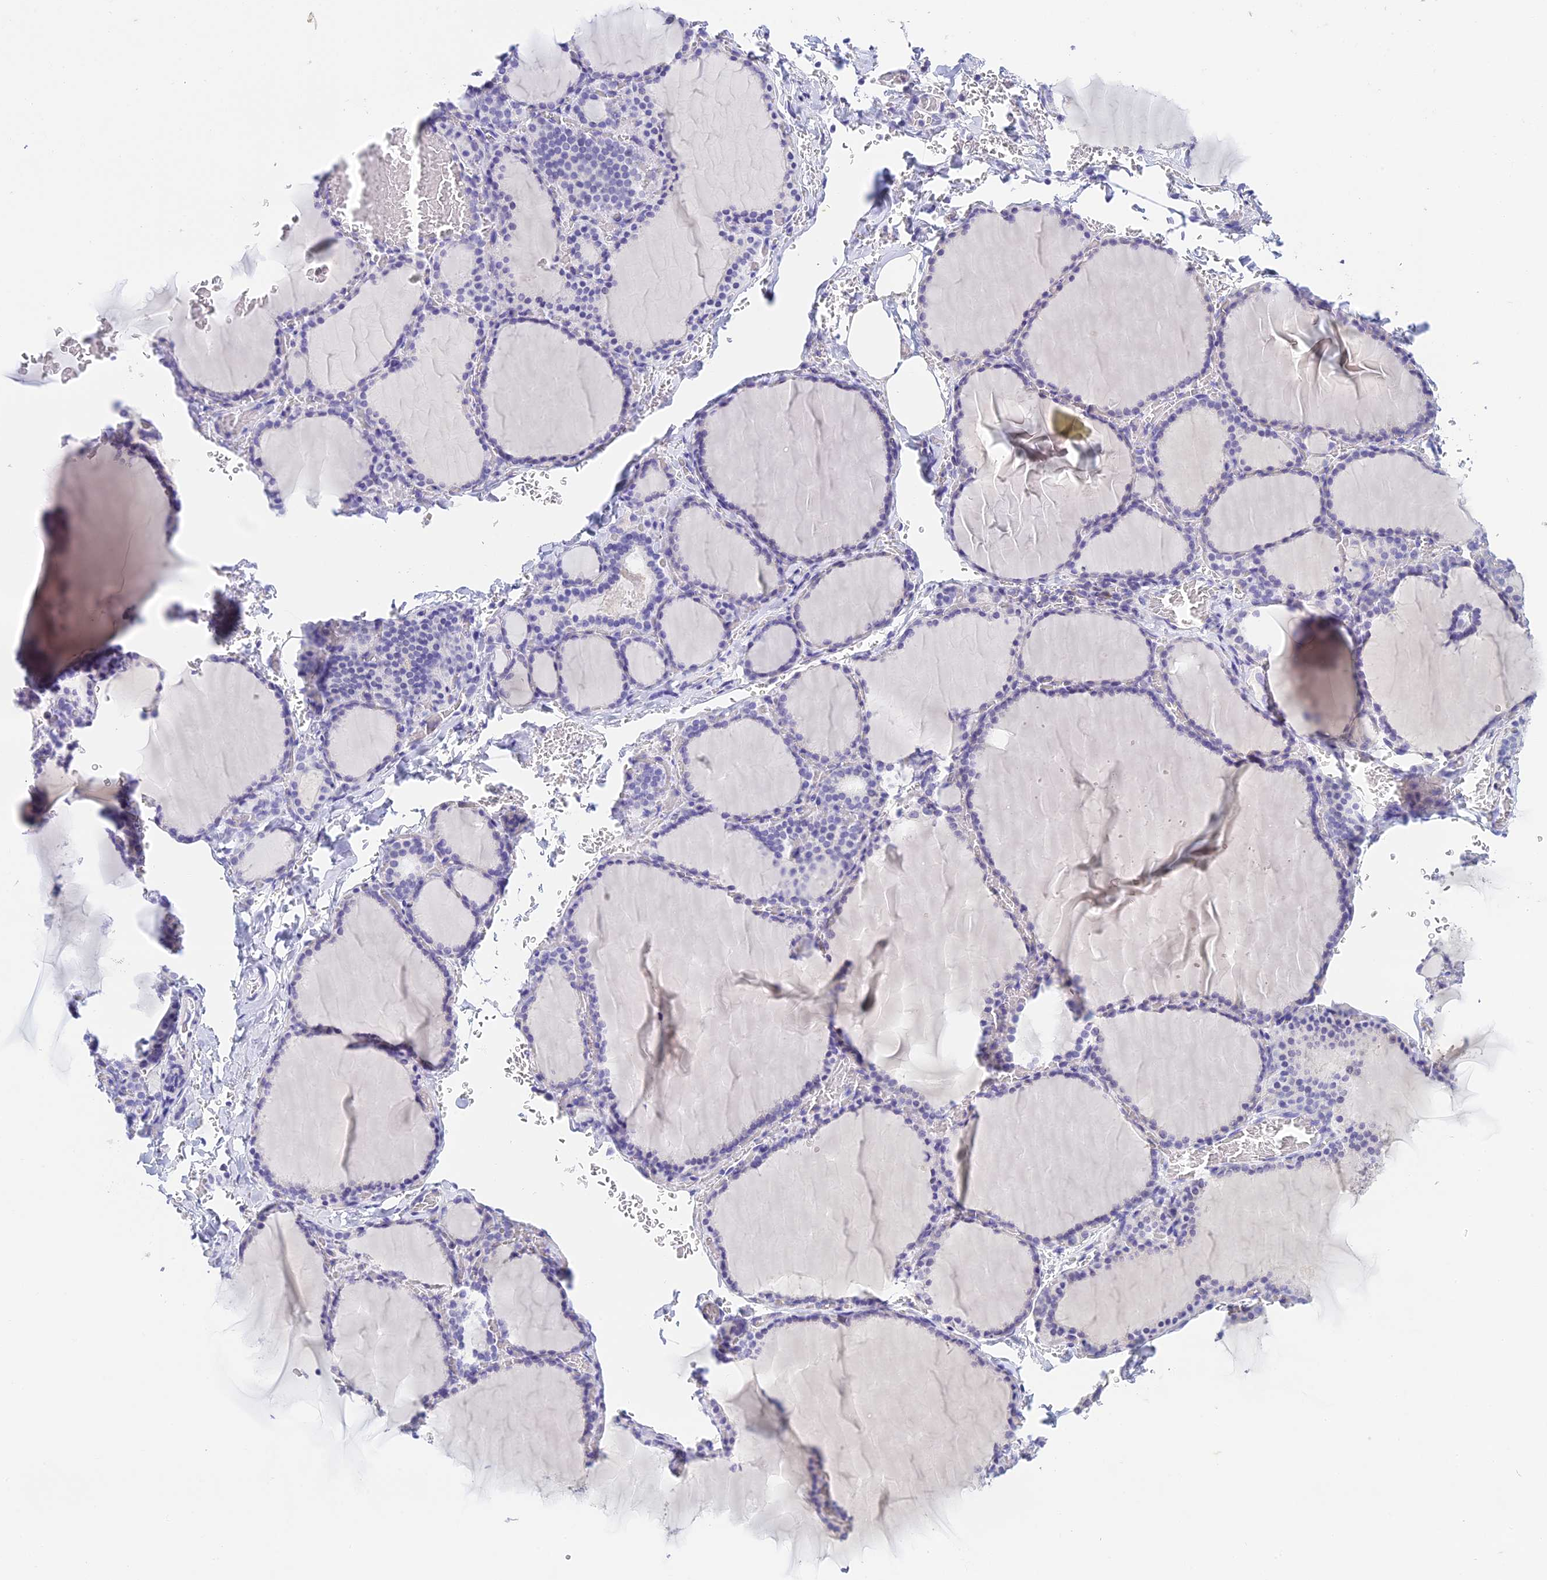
{"staining": {"intensity": "negative", "quantity": "none", "location": "none"}, "tissue": "thyroid gland", "cell_type": "Glandular cells", "image_type": "normal", "snomed": [{"axis": "morphology", "description": "Normal tissue, NOS"}, {"axis": "topography", "description": "Thyroid gland"}], "caption": "The micrograph displays no staining of glandular cells in normal thyroid gland. (DAB (3,3'-diaminobenzidine) IHC, high magnification).", "gene": "C12orf29", "patient": {"sex": "female", "age": 39}}